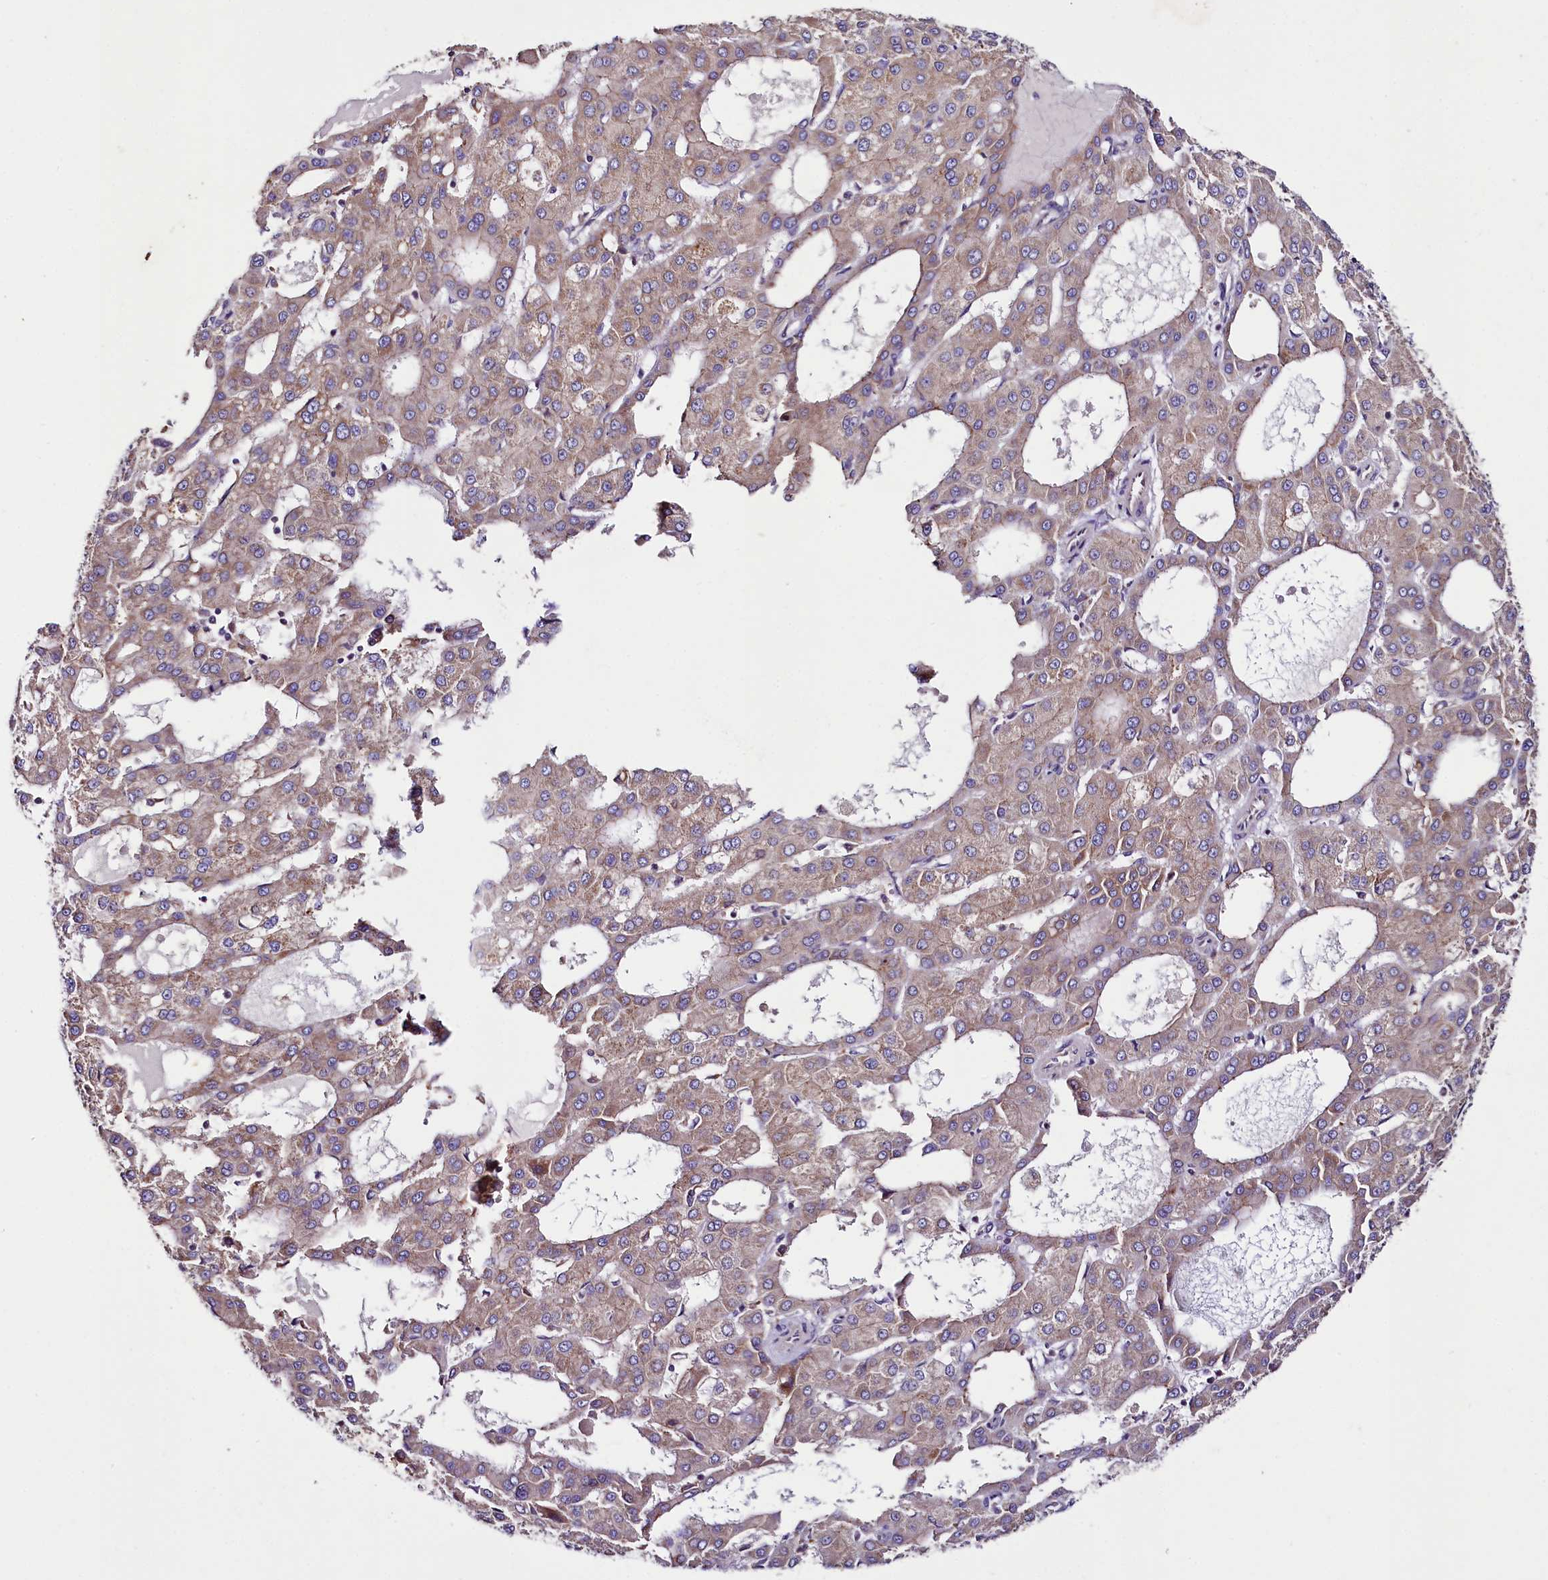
{"staining": {"intensity": "moderate", "quantity": ">75%", "location": "cytoplasmic/membranous"}, "tissue": "liver cancer", "cell_type": "Tumor cells", "image_type": "cancer", "snomed": [{"axis": "morphology", "description": "Carcinoma, Hepatocellular, NOS"}, {"axis": "topography", "description": "Liver"}], "caption": "Protein staining of liver cancer tissue demonstrates moderate cytoplasmic/membranous expression in approximately >75% of tumor cells.", "gene": "SACM1L", "patient": {"sex": "male", "age": 47}}